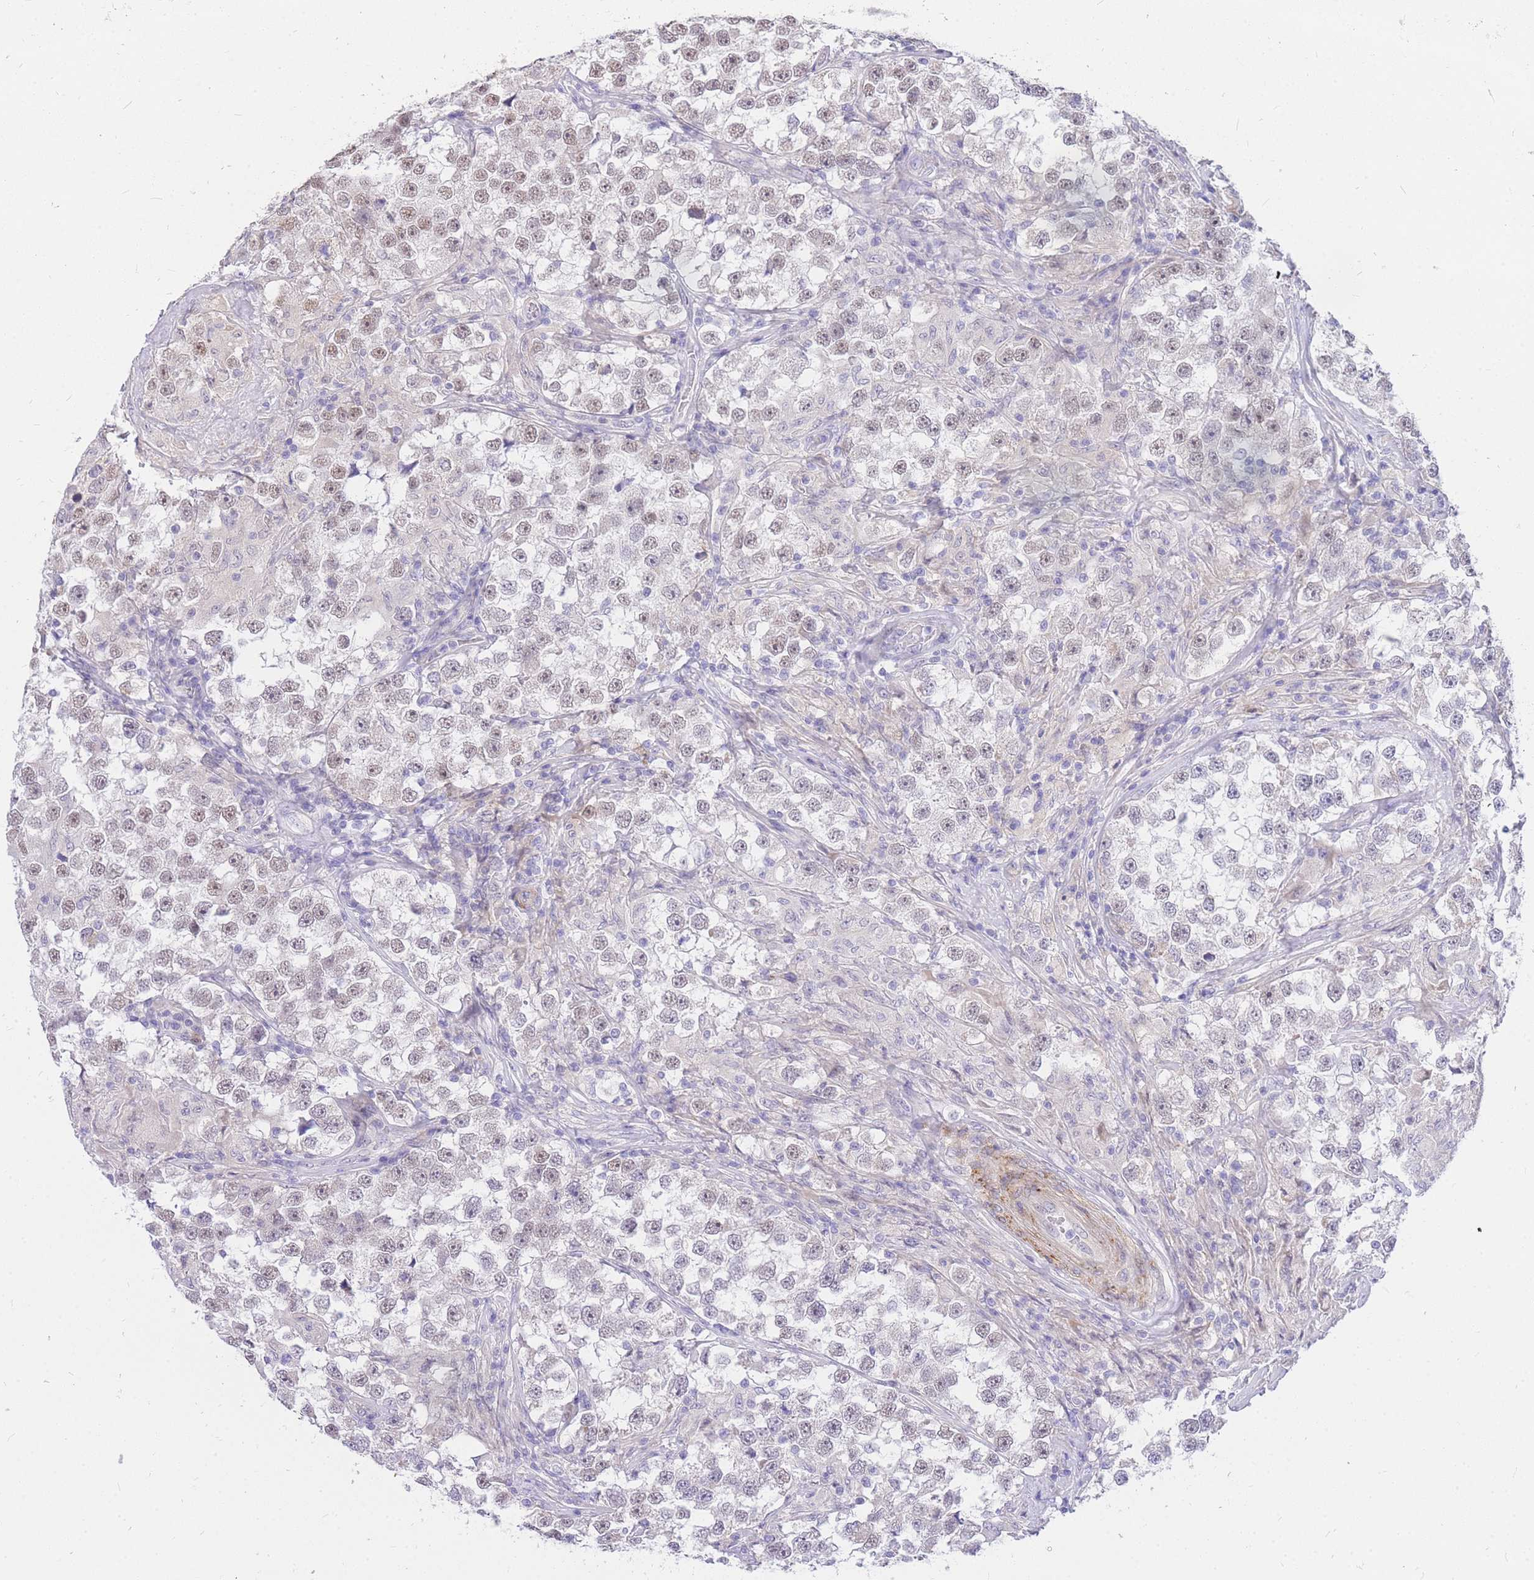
{"staining": {"intensity": "weak", "quantity": "25%-75%", "location": "nuclear"}, "tissue": "testis cancer", "cell_type": "Tumor cells", "image_type": "cancer", "snomed": [{"axis": "morphology", "description": "Seminoma, NOS"}, {"axis": "topography", "description": "Testis"}], "caption": "Immunohistochemistry (DAB) staining of human testis cancer demonstrates weak nuclear protein expression in about 25%-75% of tumor cells.", "gene": "S100PBP", "patient": {"sex": "male", "age": 46}}